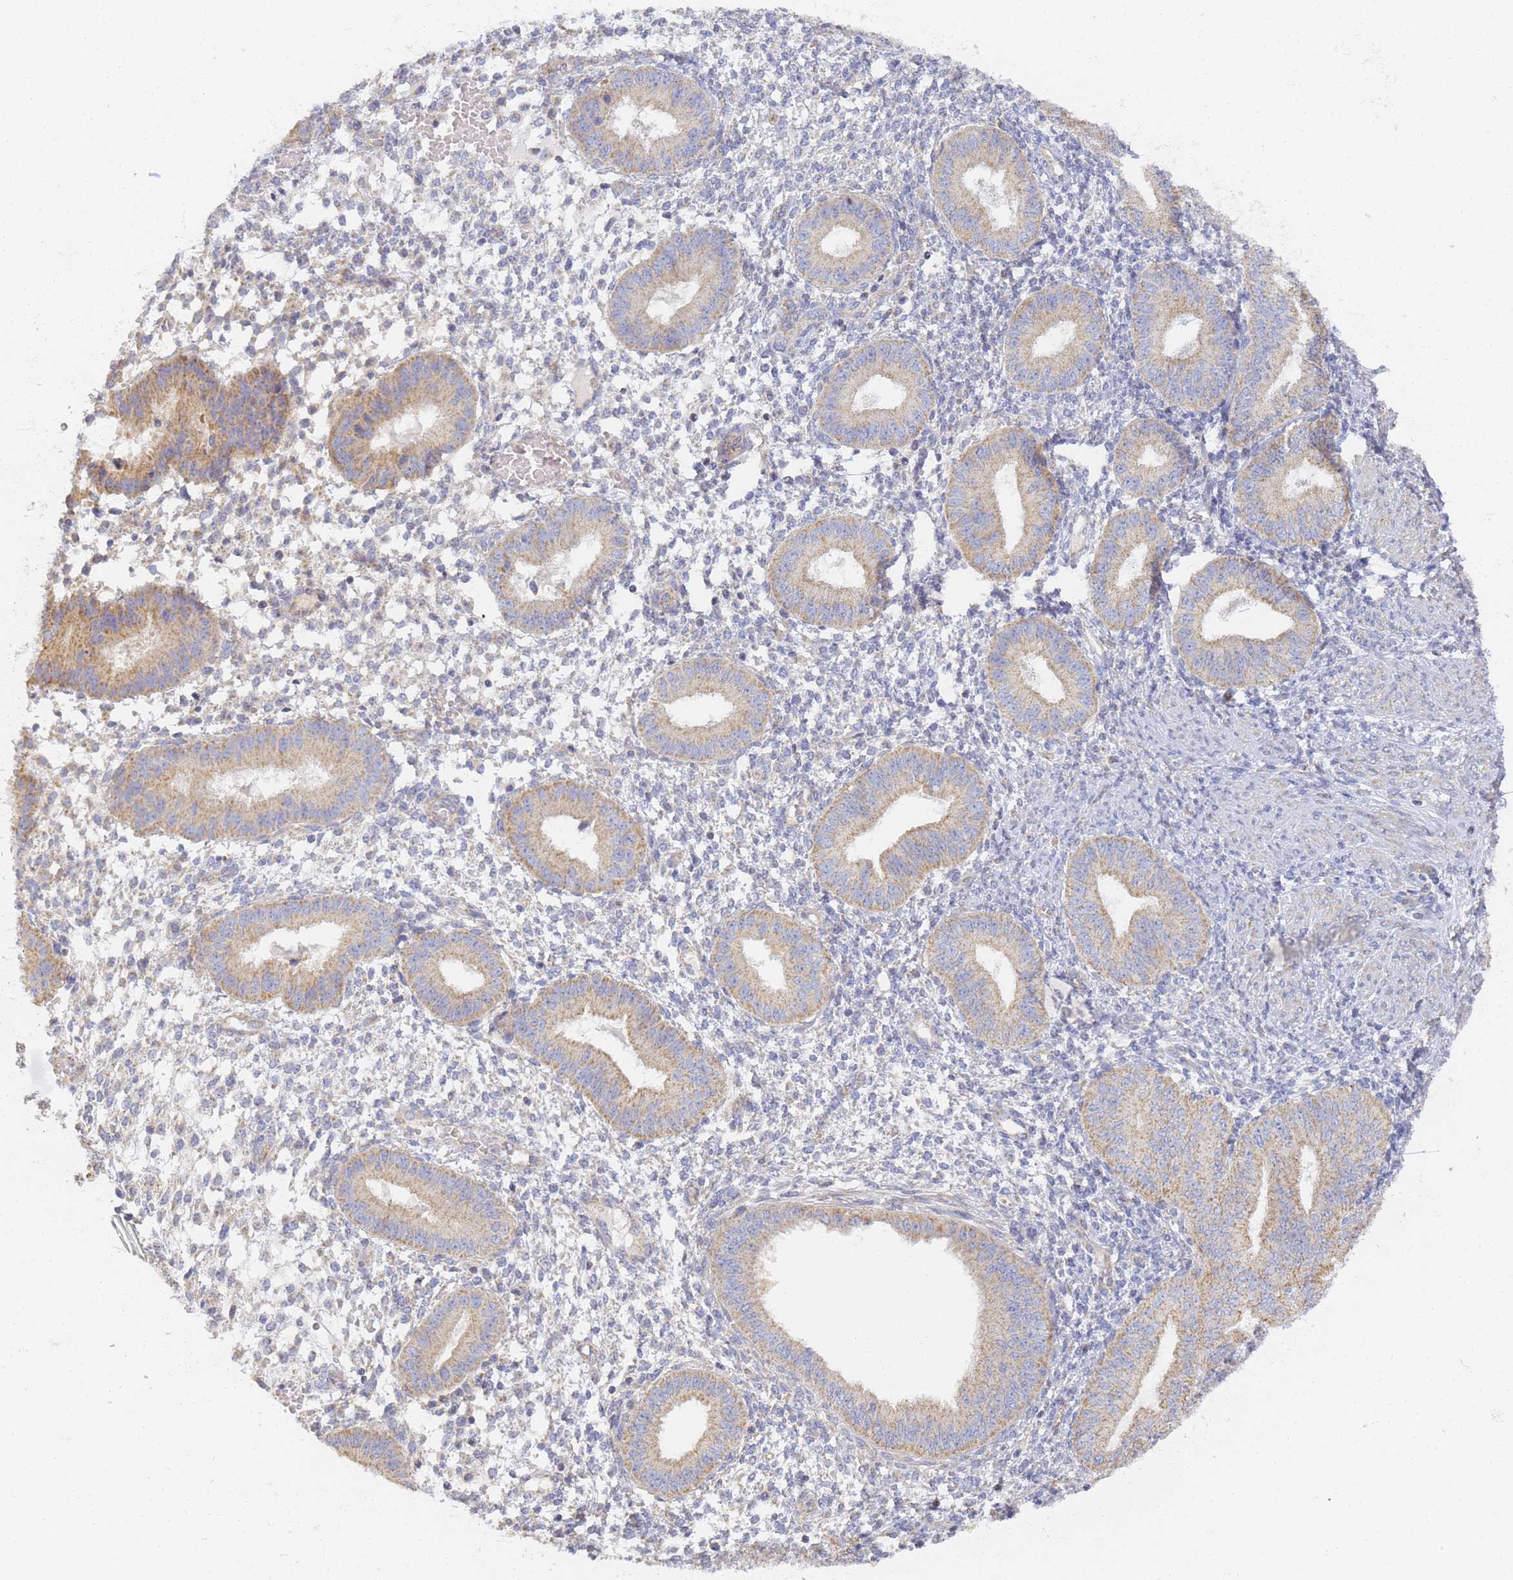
{"staining": {"intensity": "negative", "quantity": "none", "location": "none"}, "tissue": "endometrium", "cell_type": "Cells in endometrial stroma", "image_type": "normal", "snomed": [{"axis": "morphology", "description": "Normal tissue, NOS"}, {"axis": "topography", "description": "Endometrium"}], "caption": "IHC of normal human endometrium displays no positivity in cells in endometrial stroma.", "gene": "UTP23", "patient": {"sex": "female", "age": 49}}